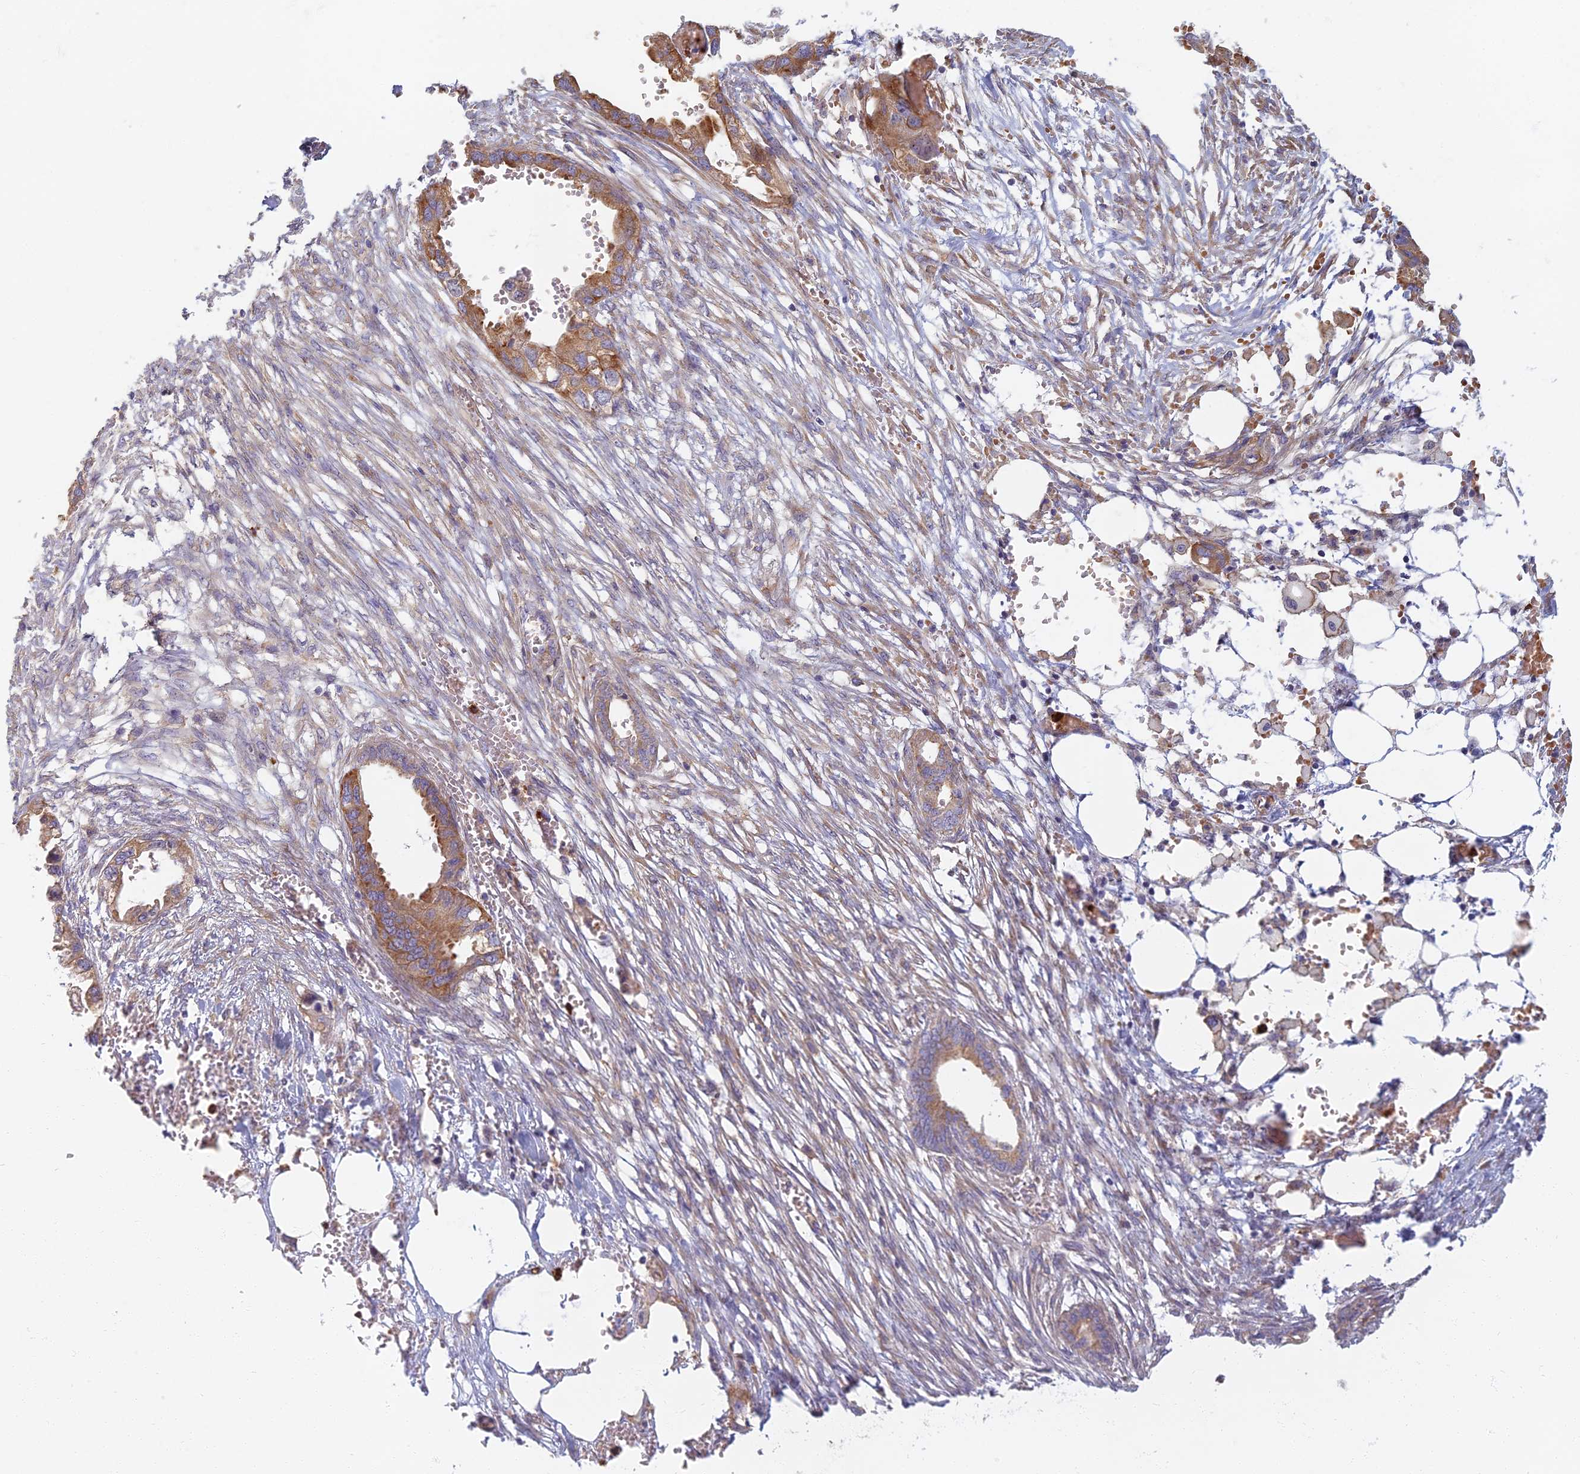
{"staining": {"intensity": "moderate", "quantity": ">75%", "location": "cytoplasmic/membranous"}, "tissue": "endometrial cancer", "cell_type": "Tumor cells", "image_type": "cancer", "snomed": [{"axis": "morphology", "description": "Adenocarcinoma, NOS"}, {"axis": "morphology", "description": "Adenocarcinoma, metastatic, NOS"}, {"axis": "topography", "description": "Adipose tissue"}, {"axis": "topography", "description": "Endometrium"}], "caption": "A high-resolution histopathology image shows immunohistochemistry (IHC) staining of endometrial cancer, which reveals moderate cytoplasmic/membranous expression in approximately >75% of tumor cells.", "gene": "PROX2", "patient": {"sex": "female", "age": 67}}